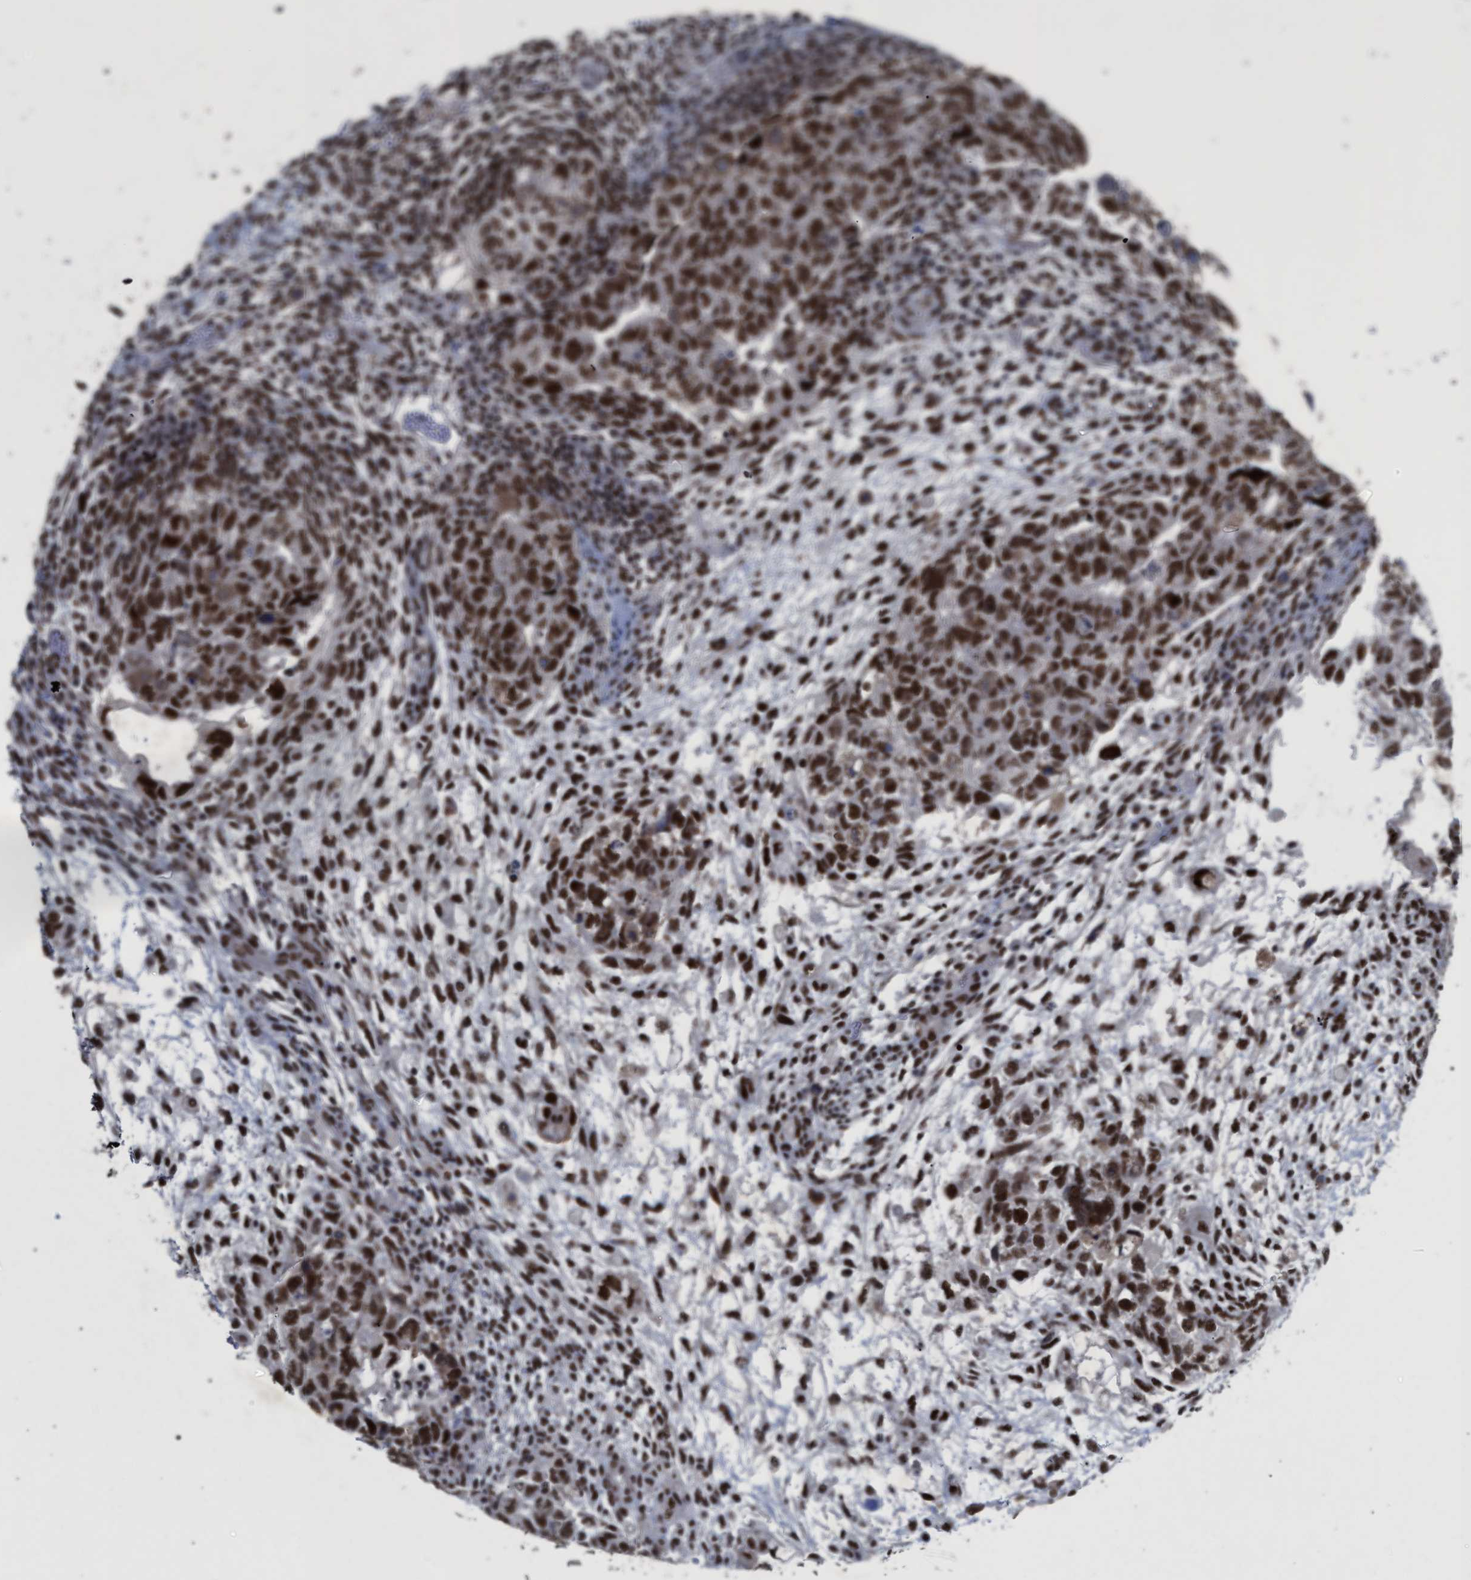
{"staining": {"intensity": "strong", "quantity": ">75%", "location": "nuclear"}, "tissue": "testis cancer", "cell_type": "Tumor cells", "image_type": "cancer", "snomed": [{"axis": "morphology", "description": "Carcinoma, Embryonal, NOS"}, {"axis": "topography", "description": "Testis"}], "caption": "DAB immunohistochemical staining of testis embryonal carcinoma displays strong nuclear protein staining in approximately >75% of tumor cells.", "gene": "SCAF4", "patient": {"sex": "male", "age": 36}}